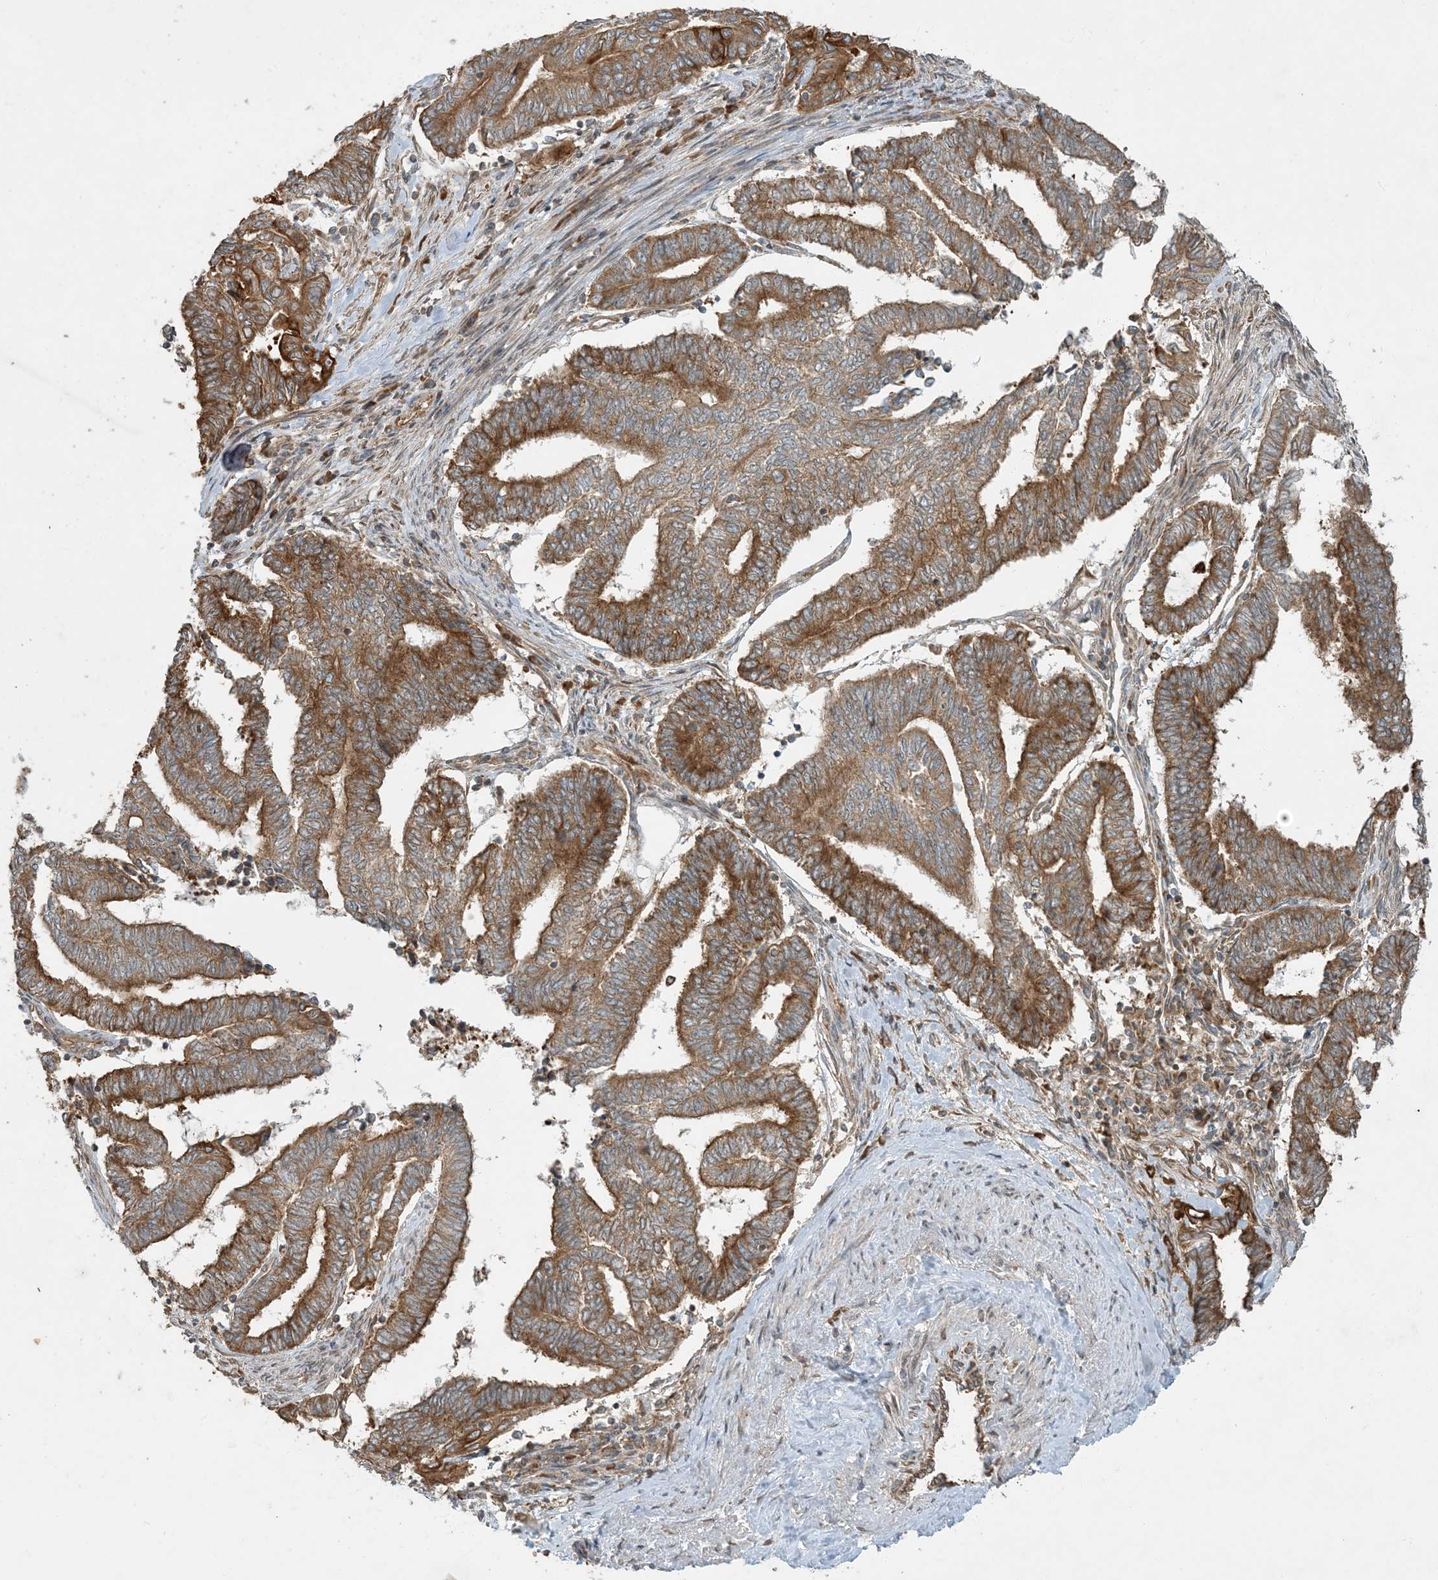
{"staining": {"intensity": "moderate", "quantity": ">75%", "location": "cytoplasmic/membranous"}, "tissue": "endometrial cancer", "cell_type": "Tumor cells", "image_type": "cancer", "snomed": [{"axis": "morphology", "description": "Adenocarcinoma, NOS"}, {"axis": "topography", "description": "Uterus"}, {"axis": "topography", "description": "Endometrium"}], "caption": "Brown immunohistochemical staining in human endometrial cancer demonstrates moderate cytoplasmic/membranous staining in about >75% of tumor cells. The staining is performed using DAB brown chromogen to label protein expression. The nuclei are counter-stained blue using hematoxylin.", "gene": "COMMD8", "patient": {"sex": "female", "age": 70}}